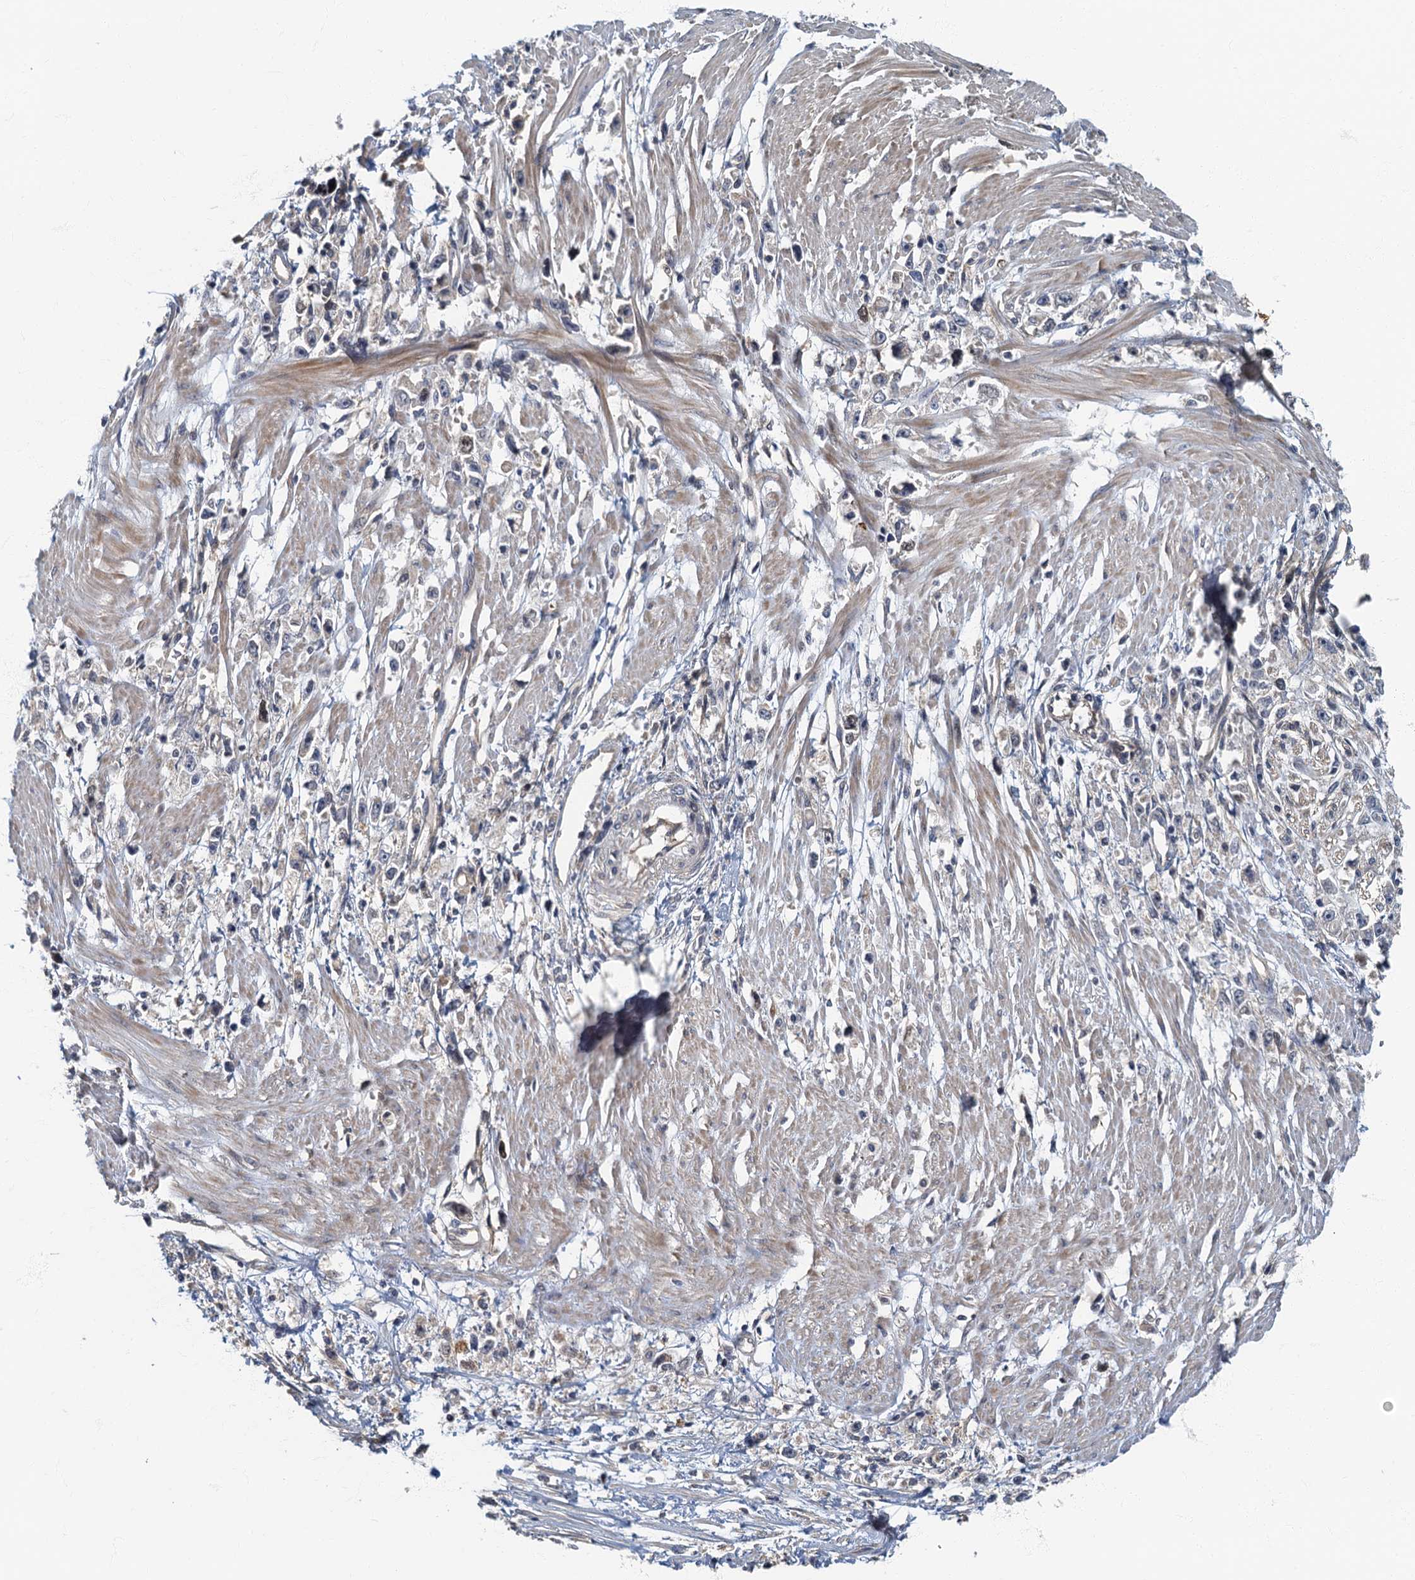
{"staining": {"intensity": "negative", "quantity": "none", "location": "none"}, "tissue": "stomach cancer", "cell_type": "Tumor cells", "image_type": "cancer", "snomed": [{"axis": "morphology", "description": "Adenocarcinoma, NOS"}, {"axis": "topography", "description": "Stomach"}], "caption": "Immunohistochemical staining of stomach cancer (adenocarcinoma) exhibits no significant expression in tumor cells. (DAB (3,3'-diaminobenzidine) immunohistochemistry (IHC) visualized using brightfield microscopy, high magnification).", "gene": "CKAP2L", "patient": {"sex": "female", "age": 59}}